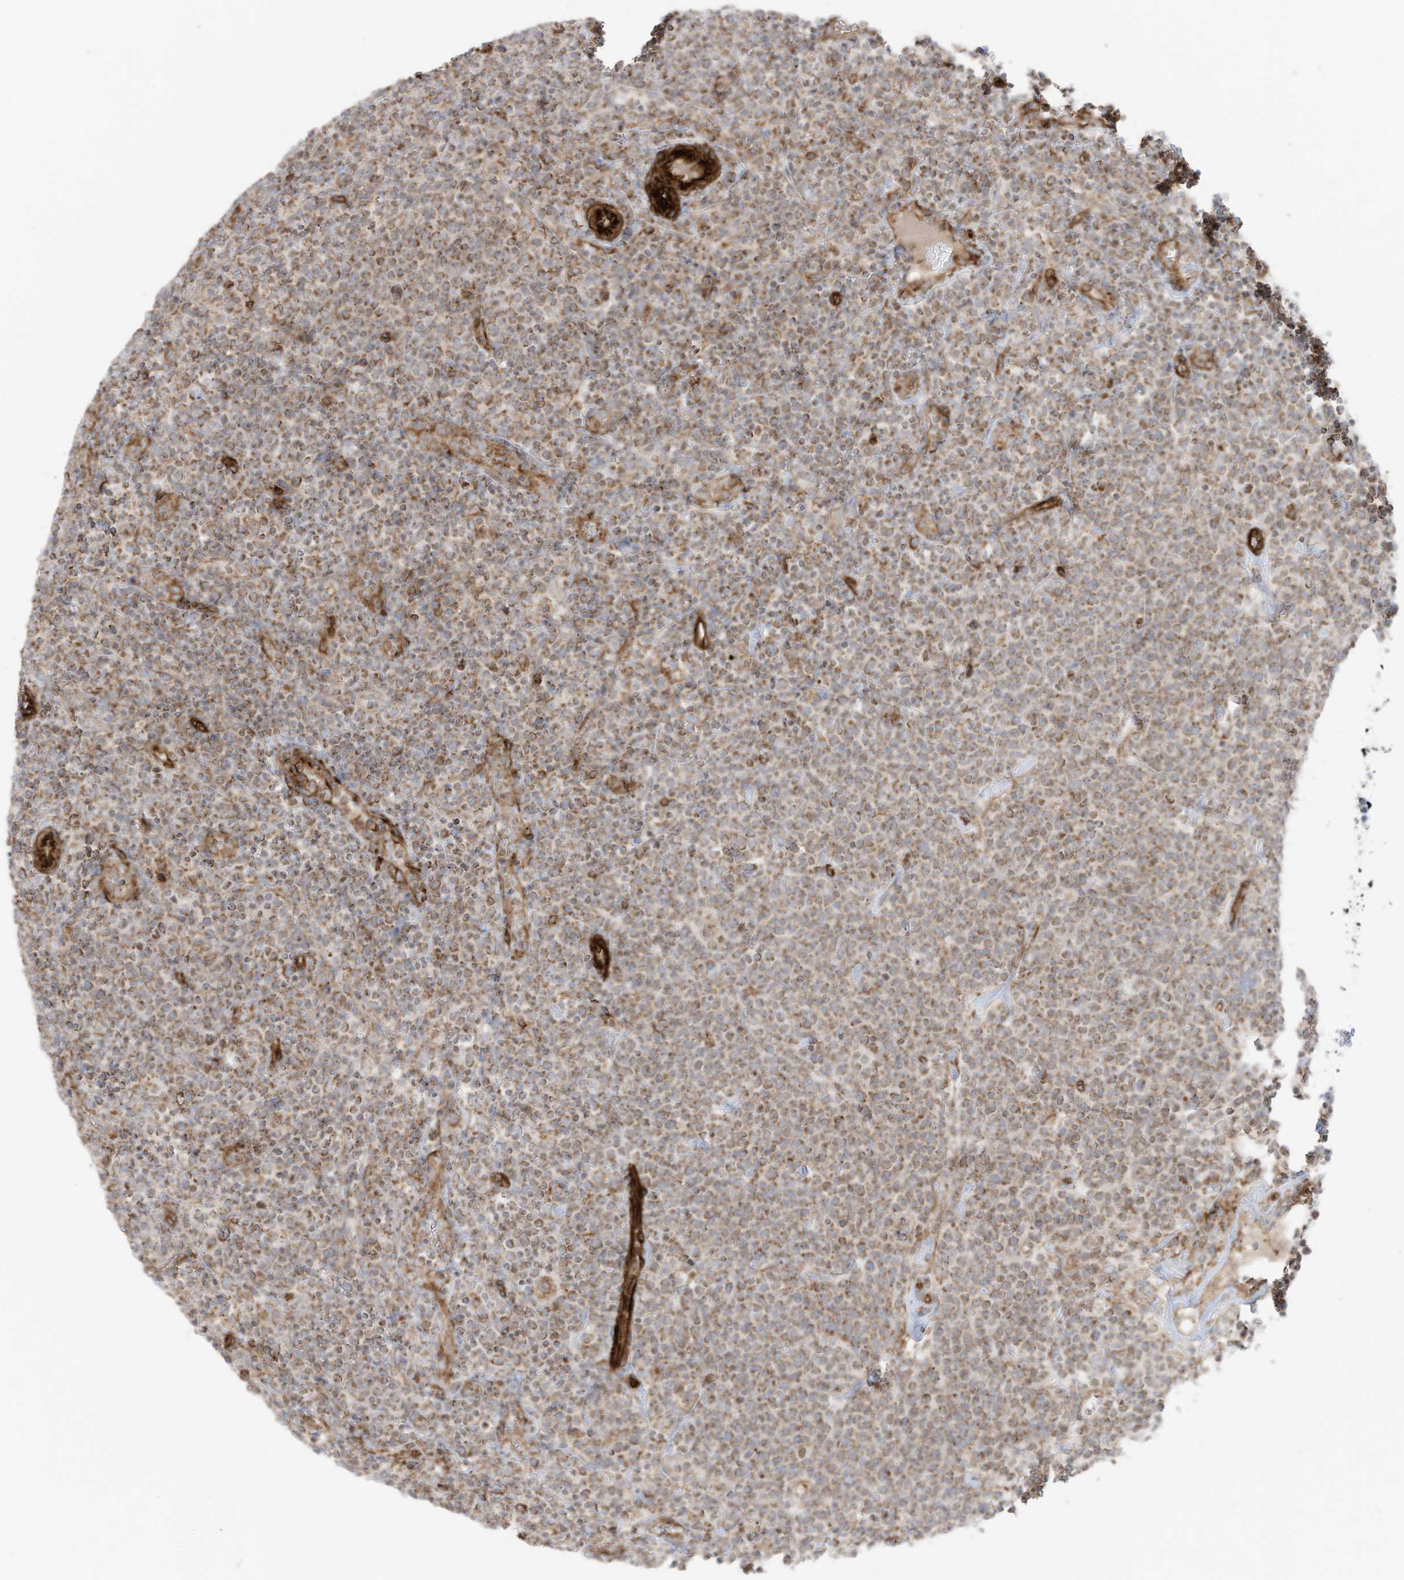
{"staining": {"intensity": "moderate", "quantity": ">75%", "location": "cytoplasmic/membranous"}, "tissue": "lymphoma", "cell_type": "Tumor cells", "image_type": "cancer", "snomed": [{"axis": "morphology", "description": "Malignant lymphoma, non-Hodgkin's type, High grade"}, {"axis": "topography", "description": "Lymph node"}], "caption": "A medium amount of moderate cytoplasmic/membranous staining is appreciated in about >75% of tumor cells in lymphoma tissue.", "gene": "ABCB7", "patient": {"sex": "male", "age": 61}}